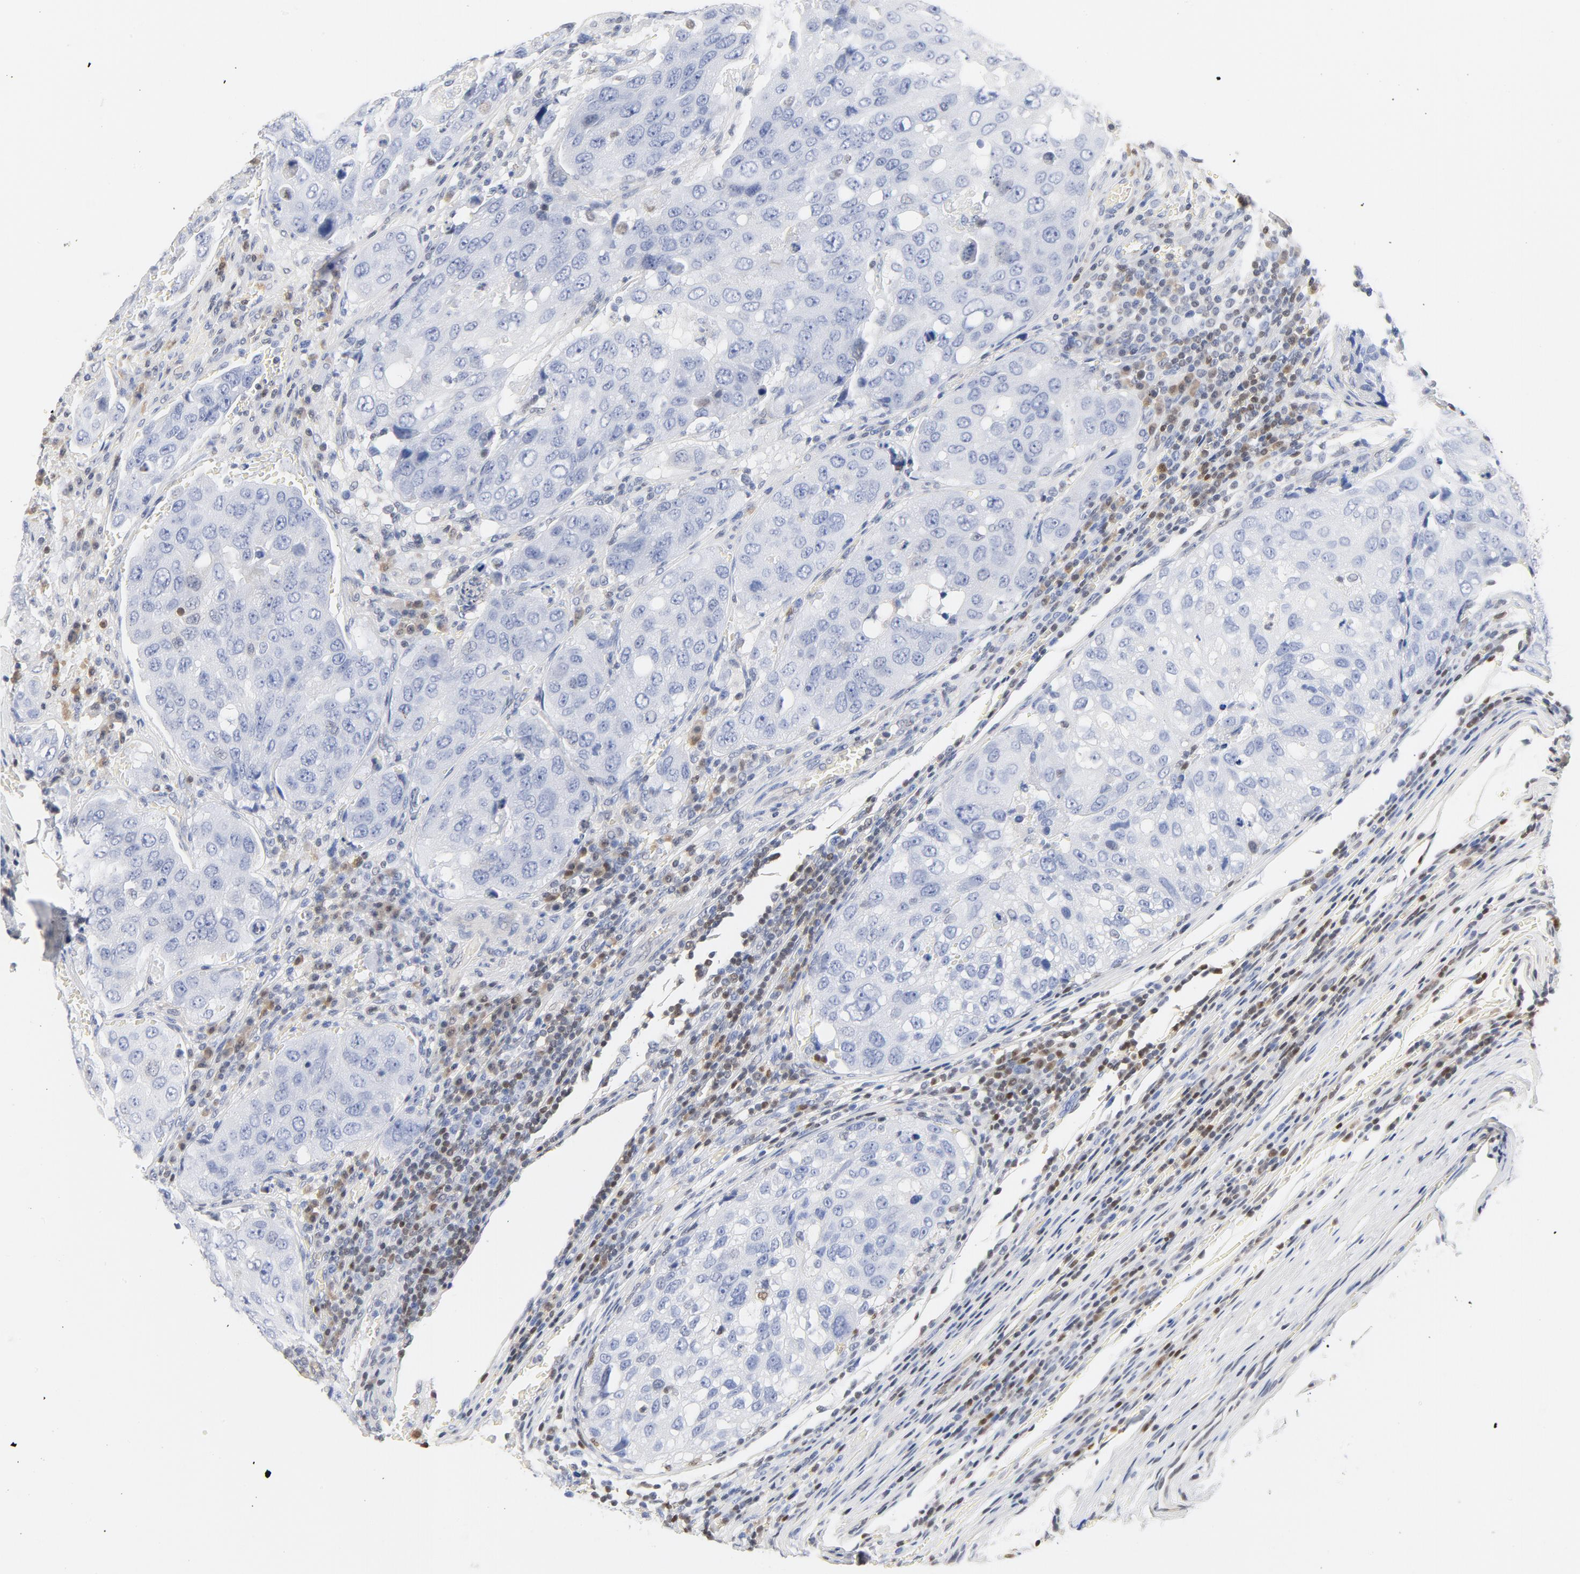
{"staining": {"intensity": "negative", "quantity": "none", "location": "none"}, "tissue": "urothelial cancer", "cell_type": "Tumor cells", "image_type": "cancer", "snomed": [{"axis": "morphology", "description": "Urothelial carcinoma, High grade"}, {"axis": "topography", "description": "Lymph node"}, {"axis": "topography", "description": "Urinary bladder"}], "caption": "The micrograph reveals no staining of tumor cells in urothelial cancer. (Immunohistochemistry, brightfield microscopy, high magnification).", "gene": "CDKN1B", "patient": {"sex": "male", "age": 51}}